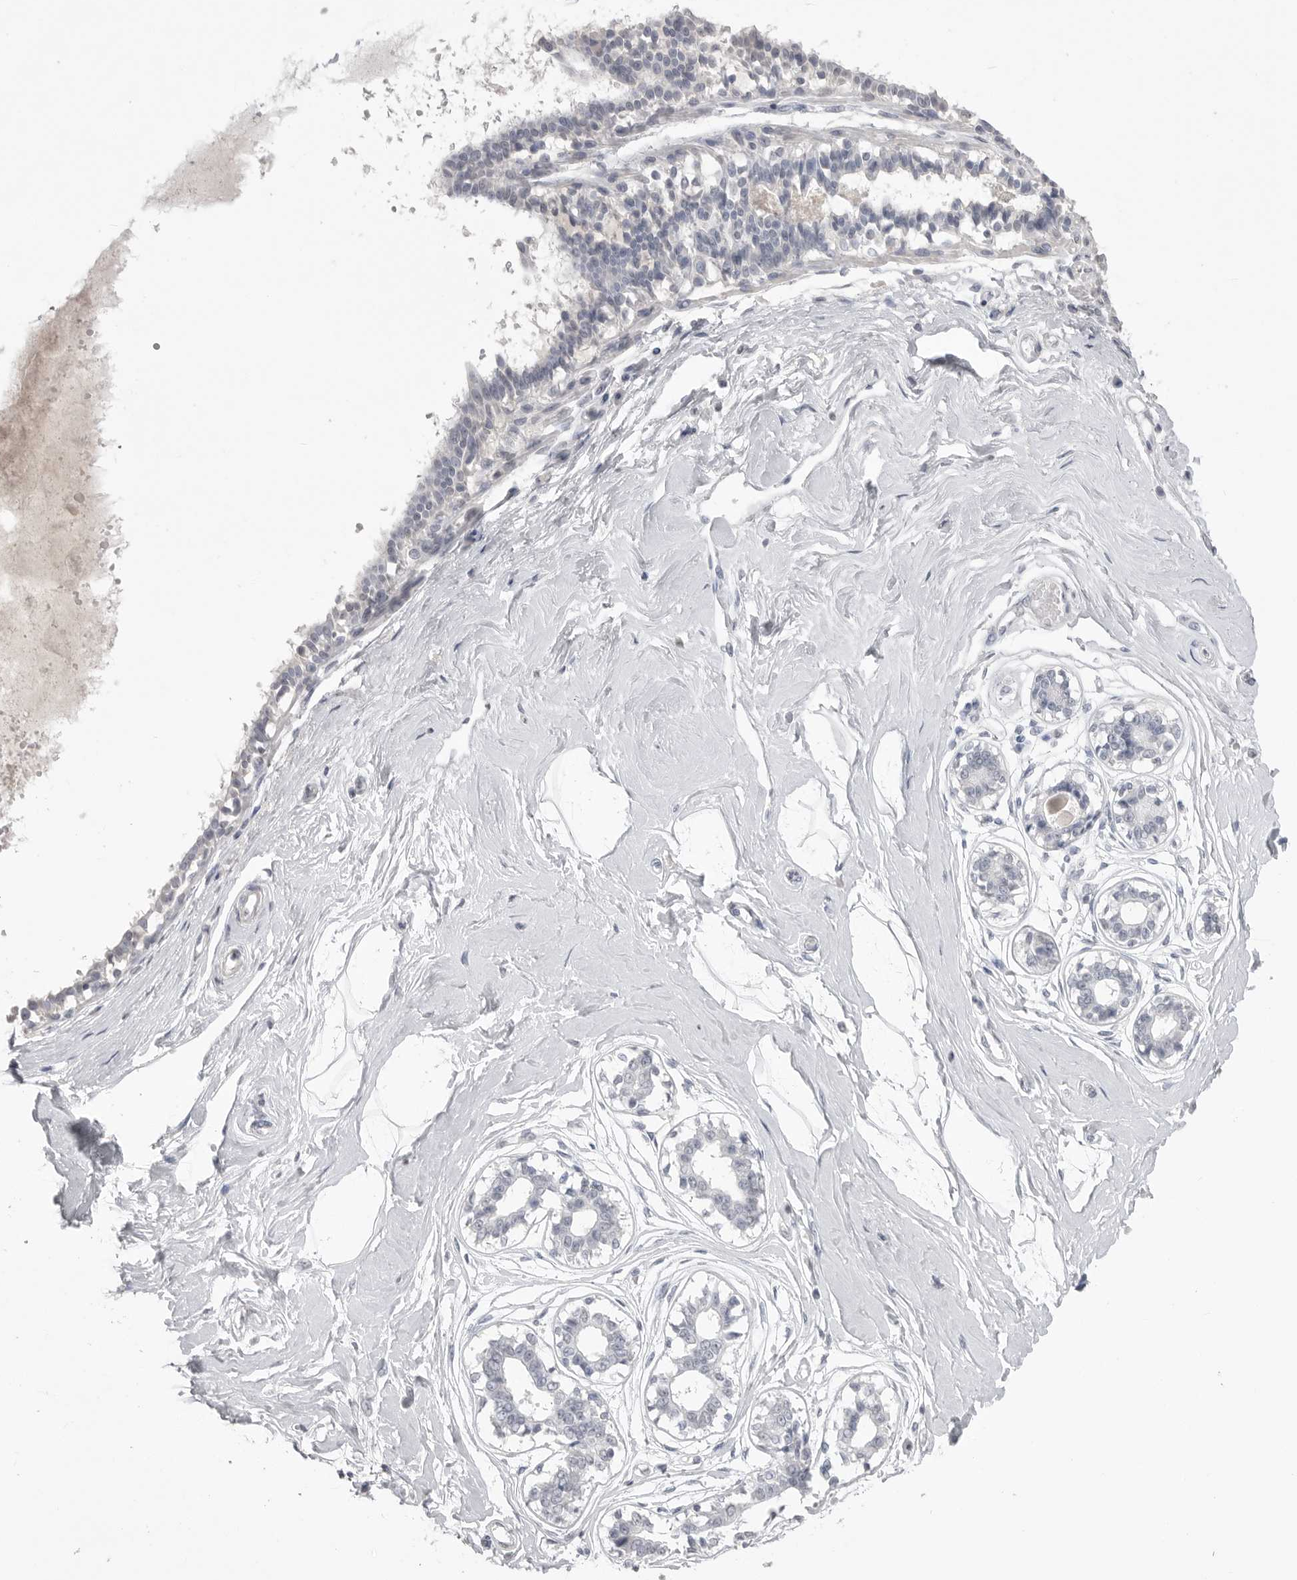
{"staining": {"intensity": "negative", "quantity": "none", "location": "none"}, "tissue": "breast", "cell_type": "Adipocytes", "image_type": "normal", "snomed": [{"axis": "morphology", "description": "Normal tissue, NOS"}, {"axis": "topography", "description": "Breast"}], "caption": "High magnification brightfield microscopy of normal breast stained with DAB (3,3'-diaminobenzidine) (brown) and counterstained with hematoxylin (blue): adipocytes show no significant positivity.", "gene": "ICAM5", "patient": {"sex": "female", "age": 45}}